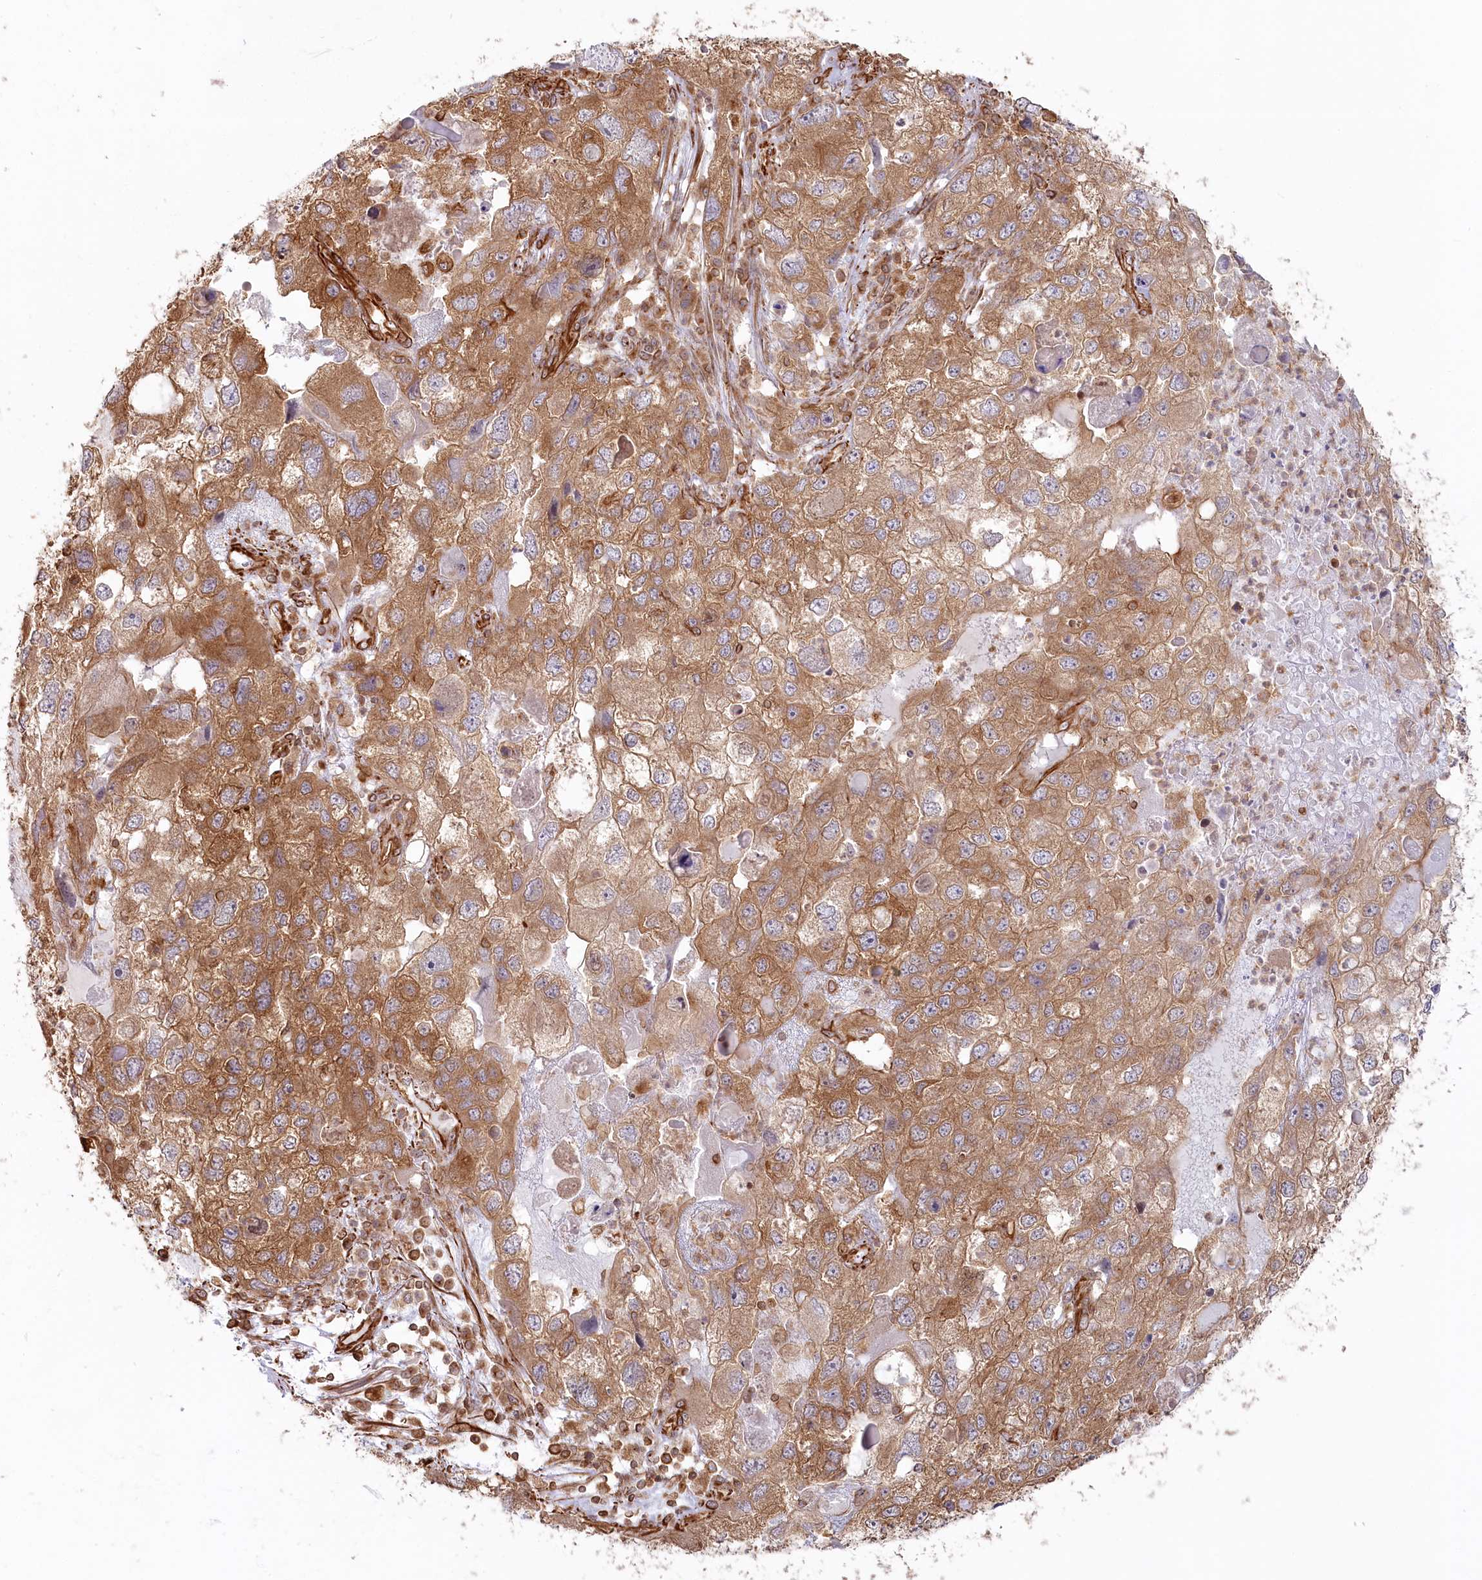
{"staining": {"intensity": "moderate", "quantity": ">75%", "location": "cytoplasmic/membranous"}, "tissue": "endometrial cancer", "cell_type": "Tumor cells", "image_type": "cancer", "snomed": [{"axis": "morphology", "description": "Adenocarcinoma, NOS"}, {"axis": "topography", "description": "Endometrium"}], "caption": "The immunohistochemical stain highlights moderate cytoplasmic/membranous staining in tumor cells of endometrial cancer tissue.", "gene": "TTC1", "patient": {"sex": "female", "age": 49}}